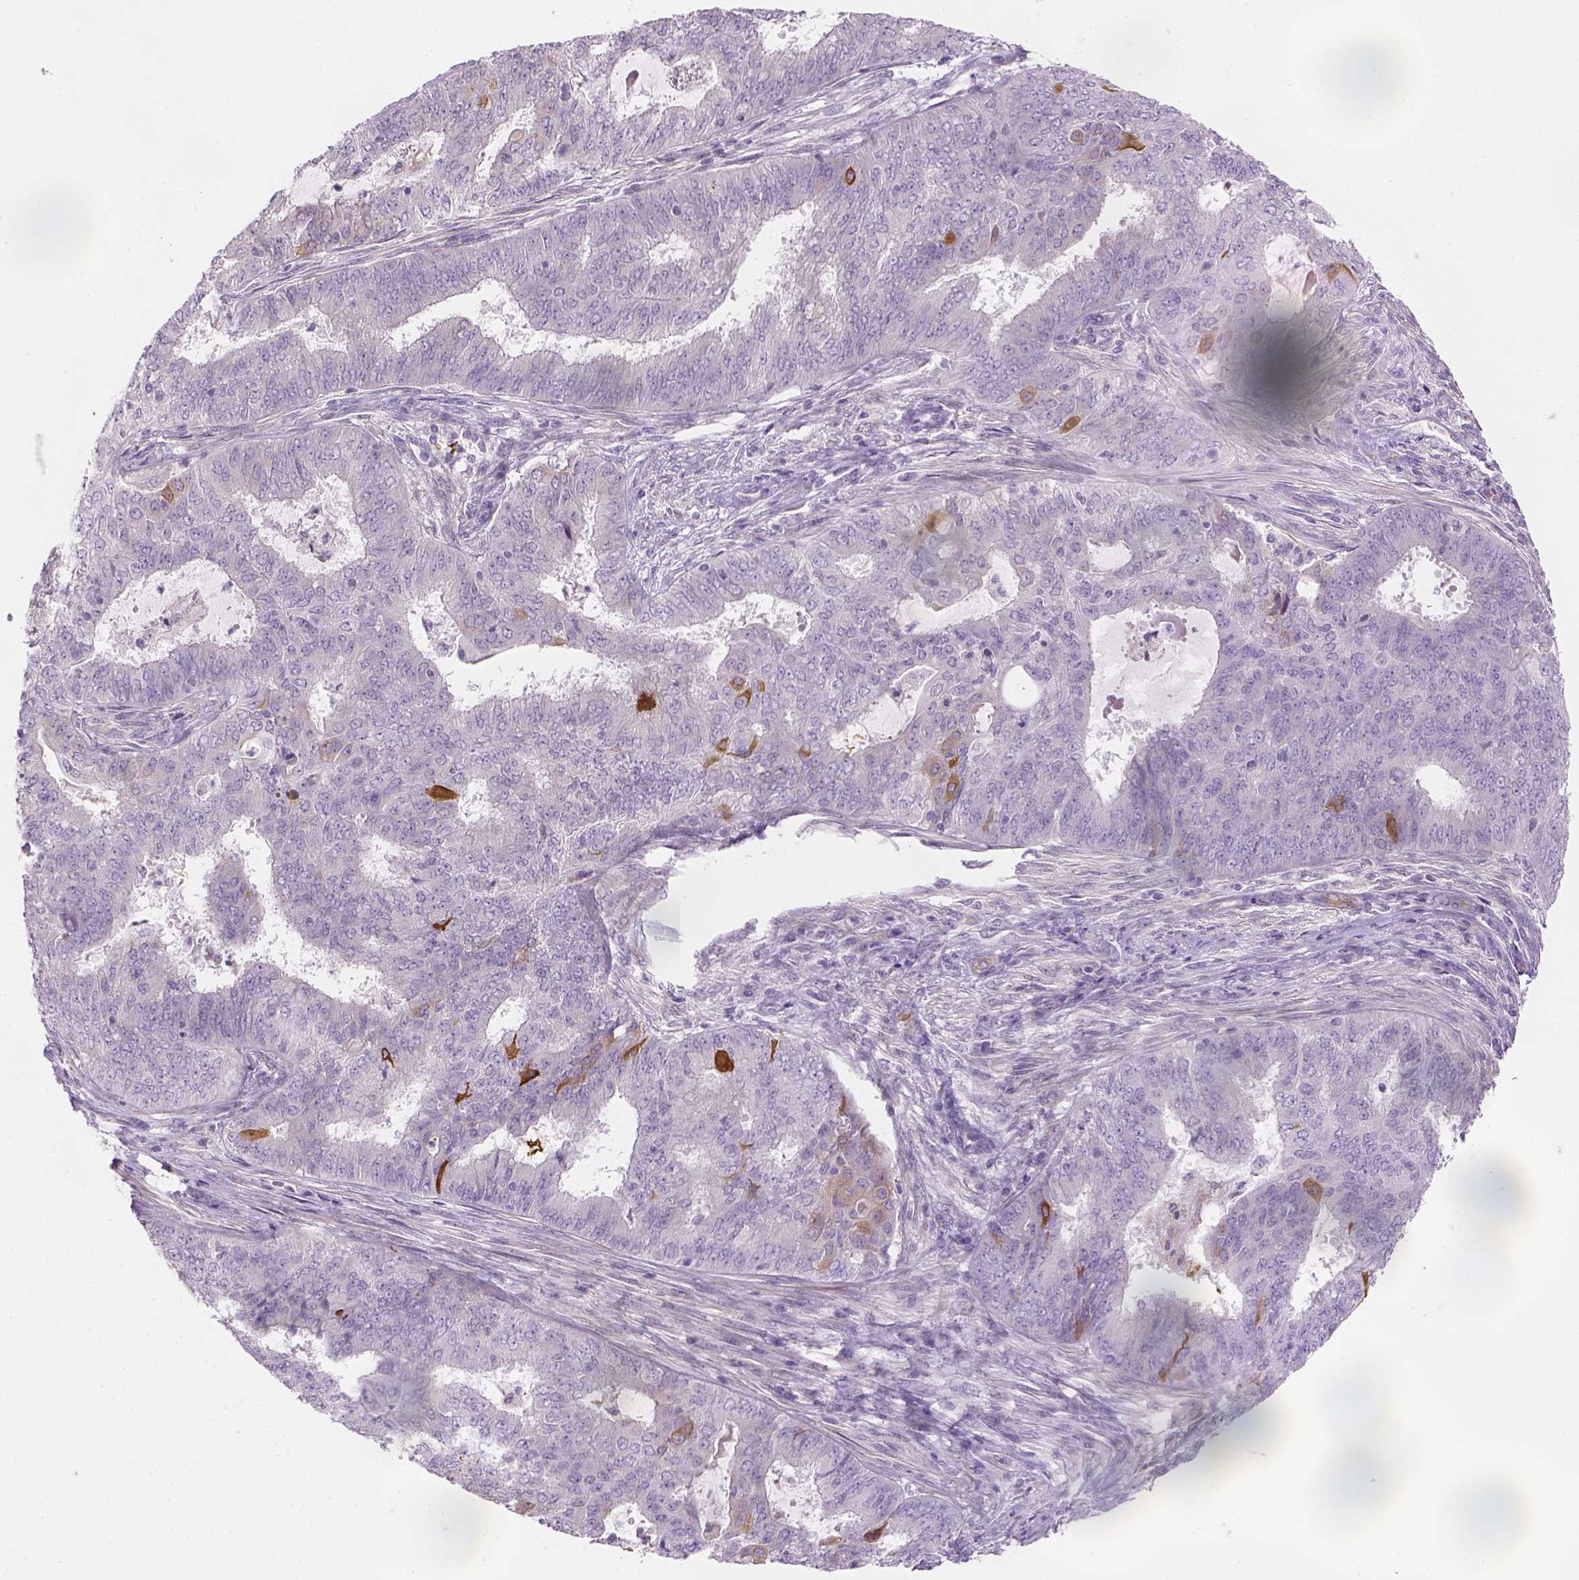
{"staining": {"intensity": "moderate", "quantity": "<25%", "location": "cytoplasmic/membranous"}, "tissue": "endometrial cancer", "cell_type": "Tumor cells", "image_type": "cancer", "snomed": [{"axis": "morphology", "description": "Adenocarcinoma, NOS"}, {"axis": "topography", "description": "Endometrium"}], "caption": "The histopathology image reveals staining of endometrial adenocarcinoma, revealing moderate cytoplasmic/membranous protein positivity (brown color) within tumor cells.", "gene": "CACNB1", "patient": {"sex": "female", "age": 62}}